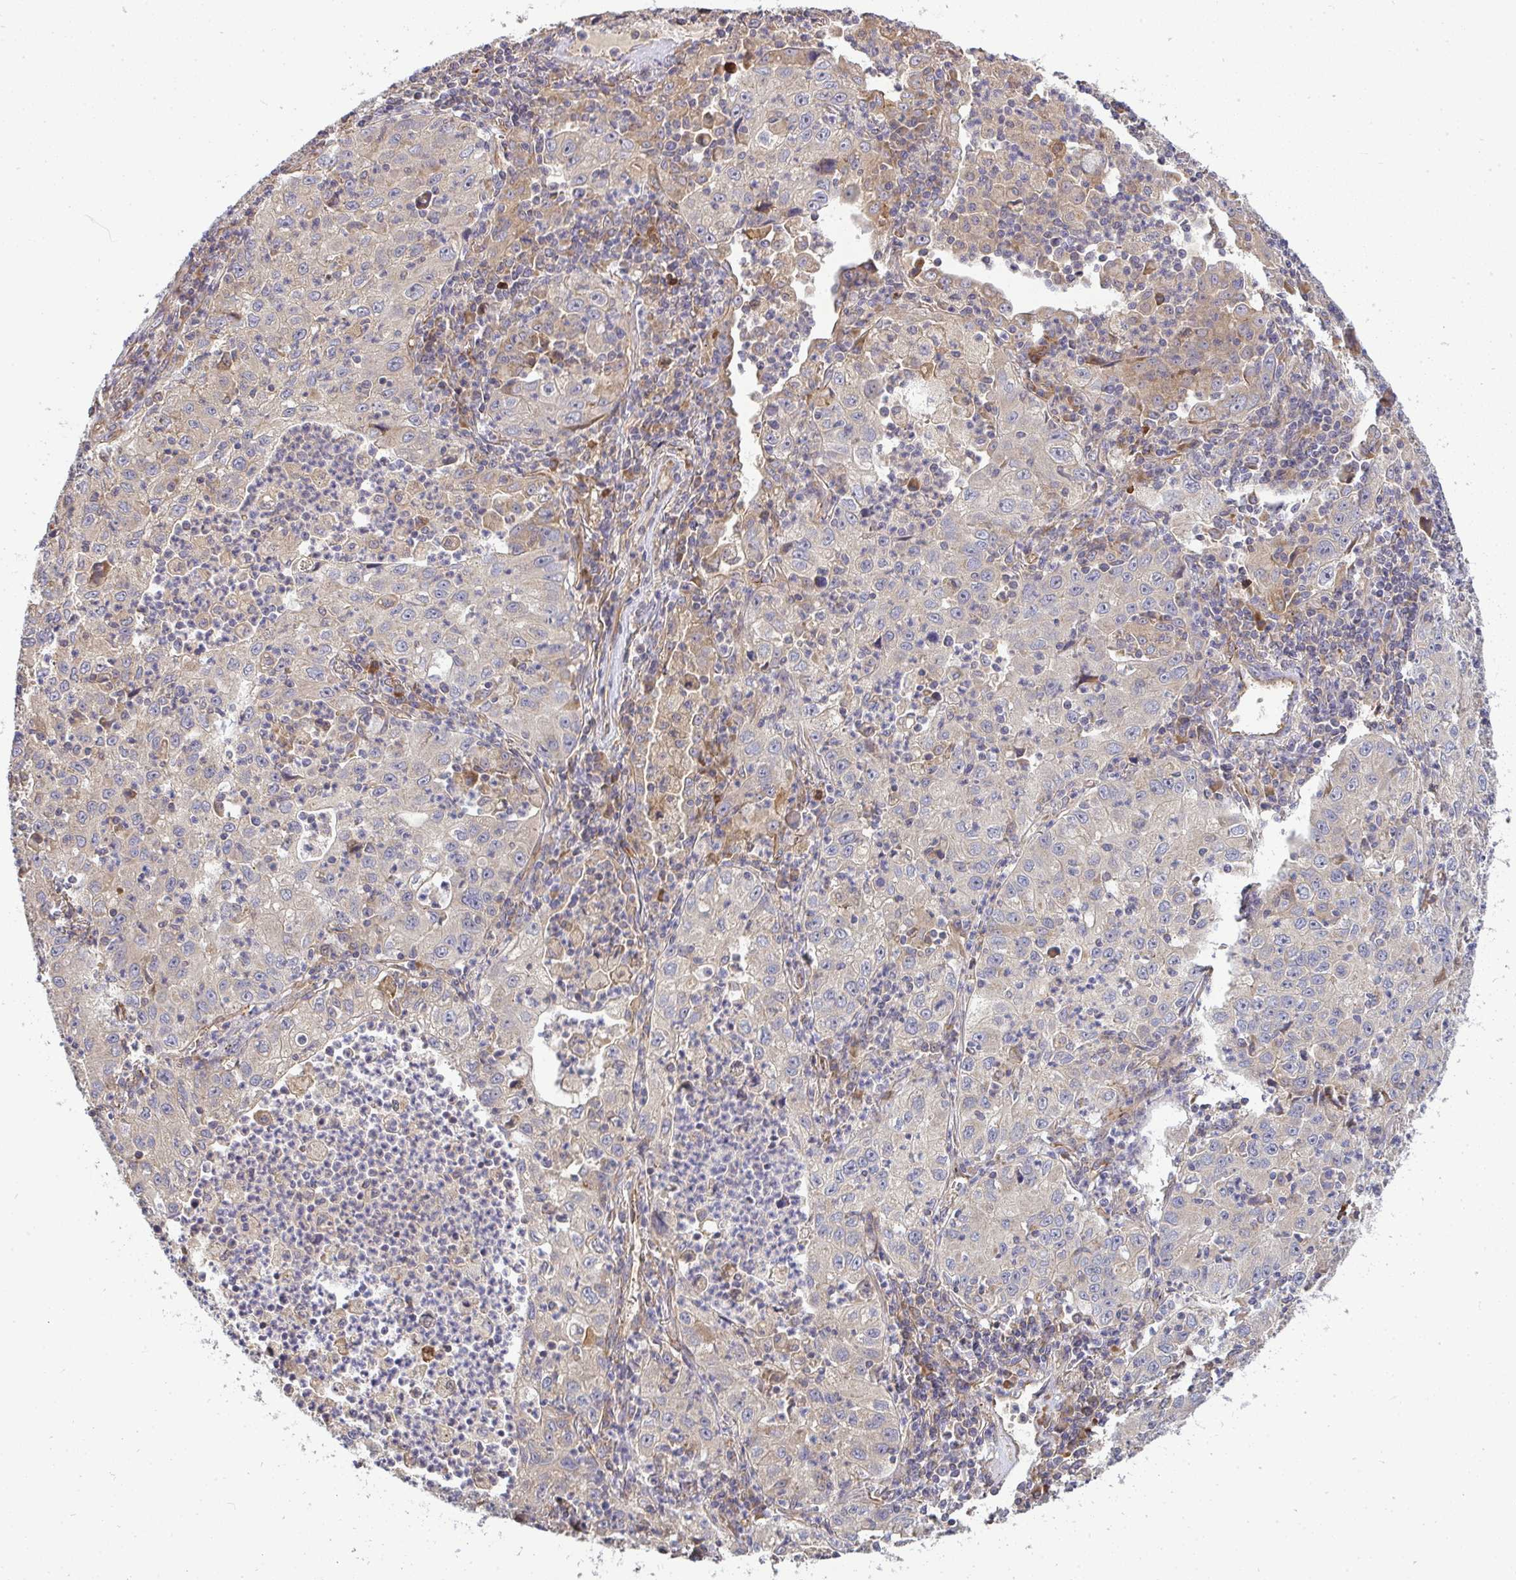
{"staining": {"intensity": "negative", "quantity": "none", "location": "none"}, "tissue": "lung cancer", "cell_type": "Tumor cells", "image_type": "cancer", "snomed": [{"axis": "morphology", "description": "Squamous cell carcinoma, NOS"}, {"axis": "topography", "description": "Lung"}], "caption": "The IHC image has no significant expression in tumor cells of lung cancer (squamous cell carcinoma) tissue. The staining is performed using DAB brown chromogen with nuclei counter-stained in using hematoxylin.", "gene": "B4GALT6", "patient": {"sex": "male", "age": 71}}